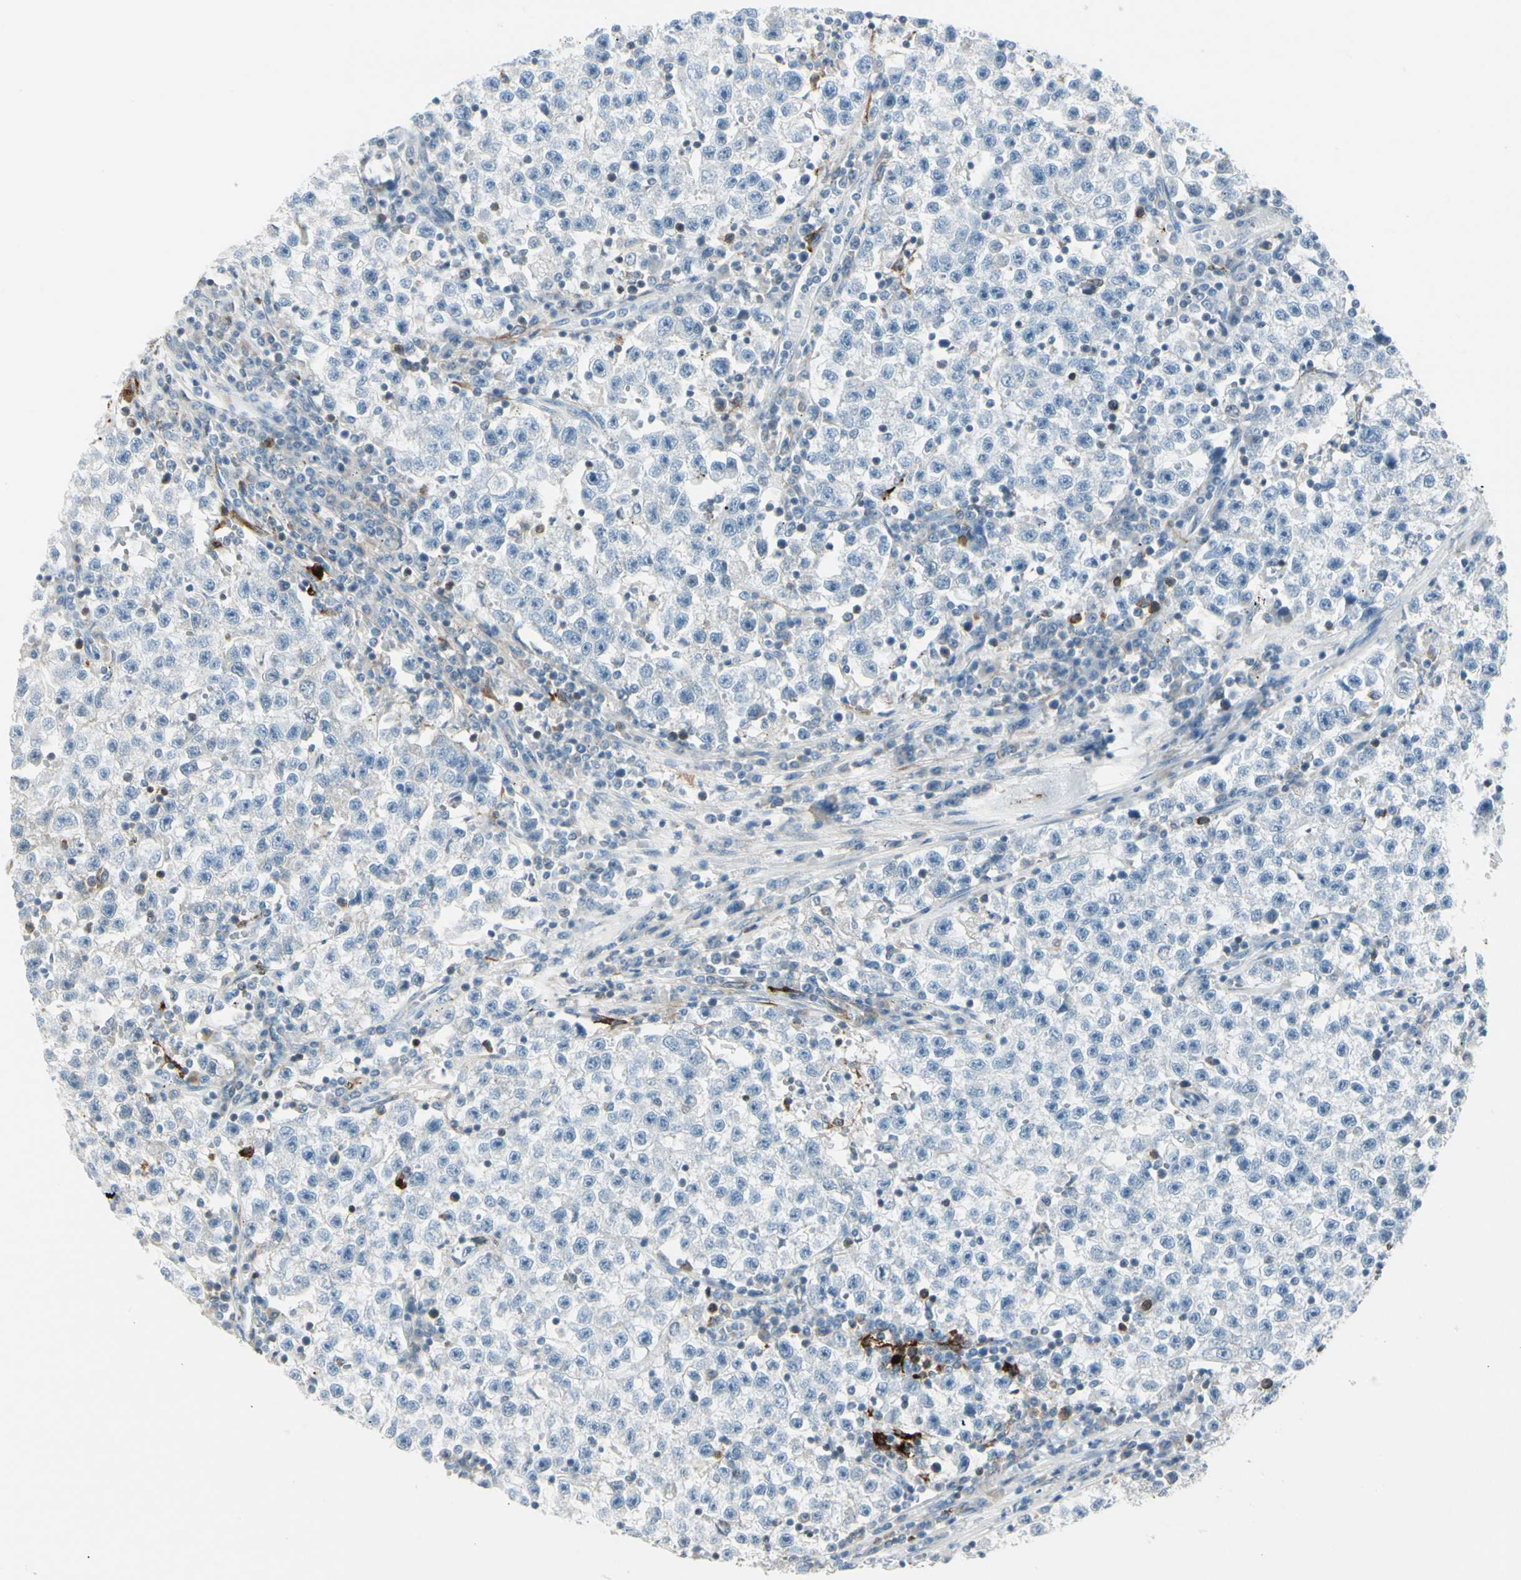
{"staining": {"intensity": "negative", "quantity": "none", "location": "none"}, "tissue": "testis cancer", "cell_type": "Tumor cells", "image_type": "cancer", "snomed": [{"axis": "morphology", "description": "Seminoma, NOS"}, {"axis": "topography", "description": "Testis"}], "caption": "Testis seminoma was stained to show a protein in brown. There is no significant staining in tumor cells. (DAB IHC visualized using brightfield microscopy, high magnification).", "gene": "TRAF1", "patient": {"sex": "male", "age": 22}}